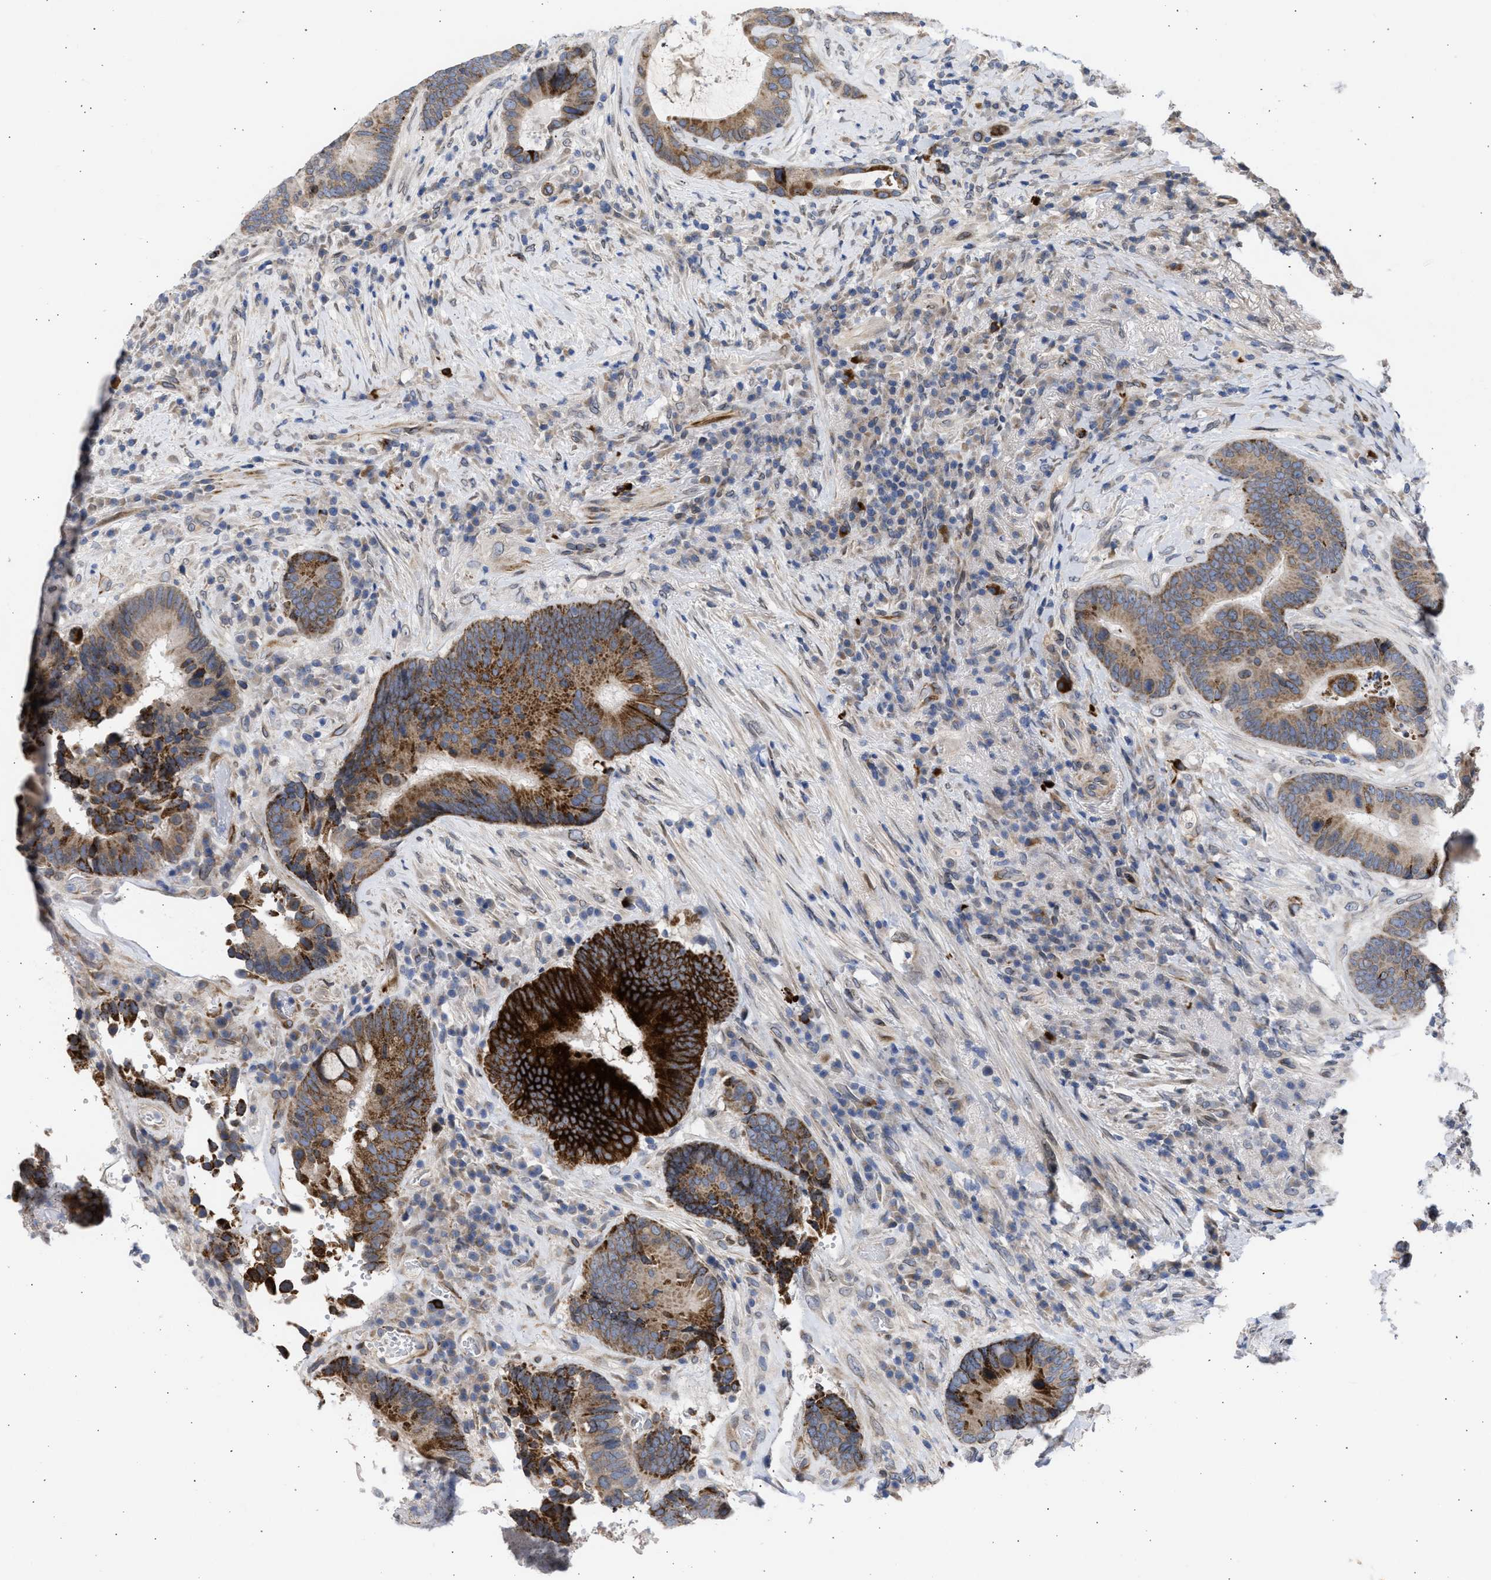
{"staining": {"intensity": "strong", "quantity": ">75%", "location": "cytoplasmic/membranous"}, "tissue": "colorectal cancer", "cell_type": "Tumor cells", "image_type": "cancer", "snomed": [{"axis": "morphology", "description": "Adenocarcinoma, NOS"}, {"axis": "topography", "description": "Rectum"}], "caption": "The micrograph exhibits a brown stain indicating the presence of a protein in the cytoplasmic/membranous of tumor cells in colorectal cancer.", "gene": "NUP35", "patient": {"sex": "female", "age": 89}}